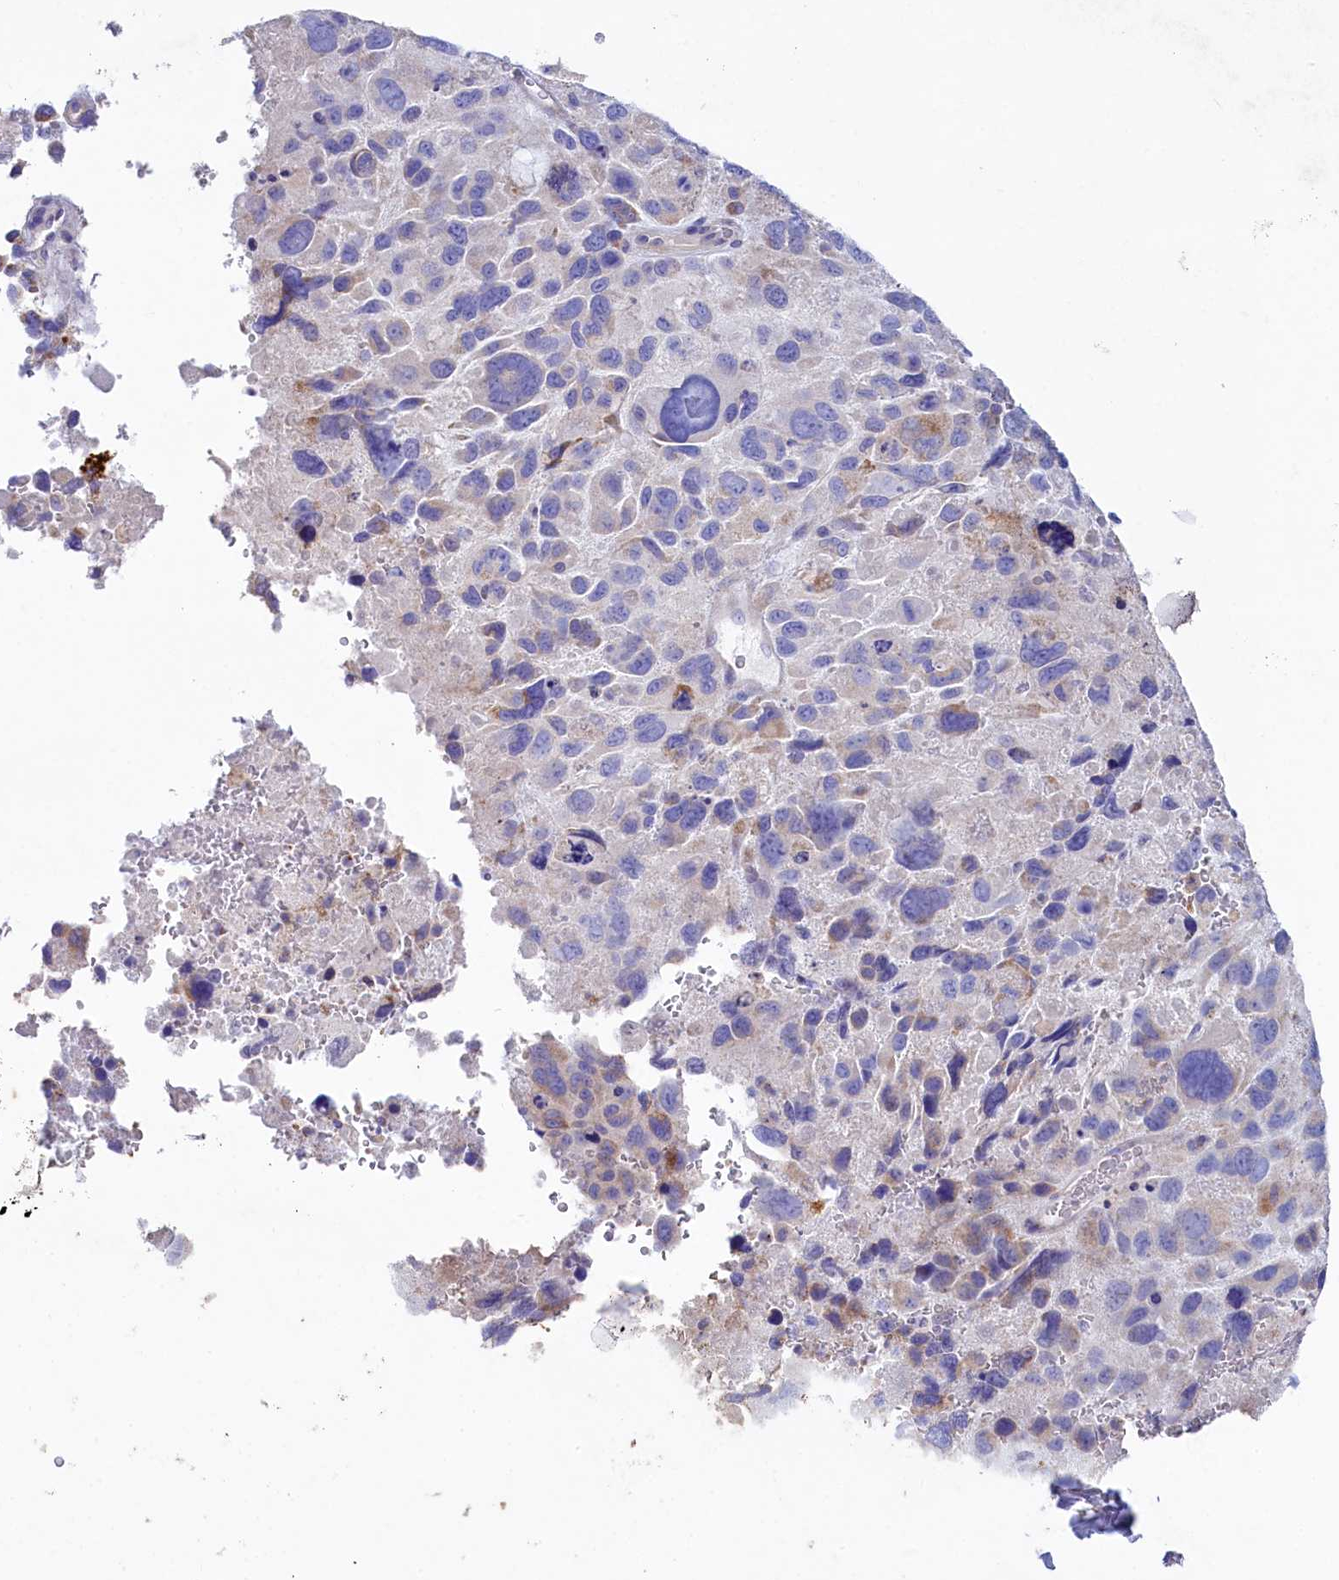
{"staining": {"intensity": "moderate", "quantity": "<25%", "location": "cytoplasmic/membranous"}, "tissue": "lung cancer", "cell_type": "Tumor cells", "image_type": "cancer", "snomed": [{"axis": "morphology", "description": "Adenocarcinoma, NOS"}, {"axis": "topography", "description": "Lung"}], "caption": "Lung cancer (adenocarcinoma) stained with a protein marker shows moderate staining in tumor cells.", "gene": "VPS26B", "patient": {"sex": "male", "age": 67}}